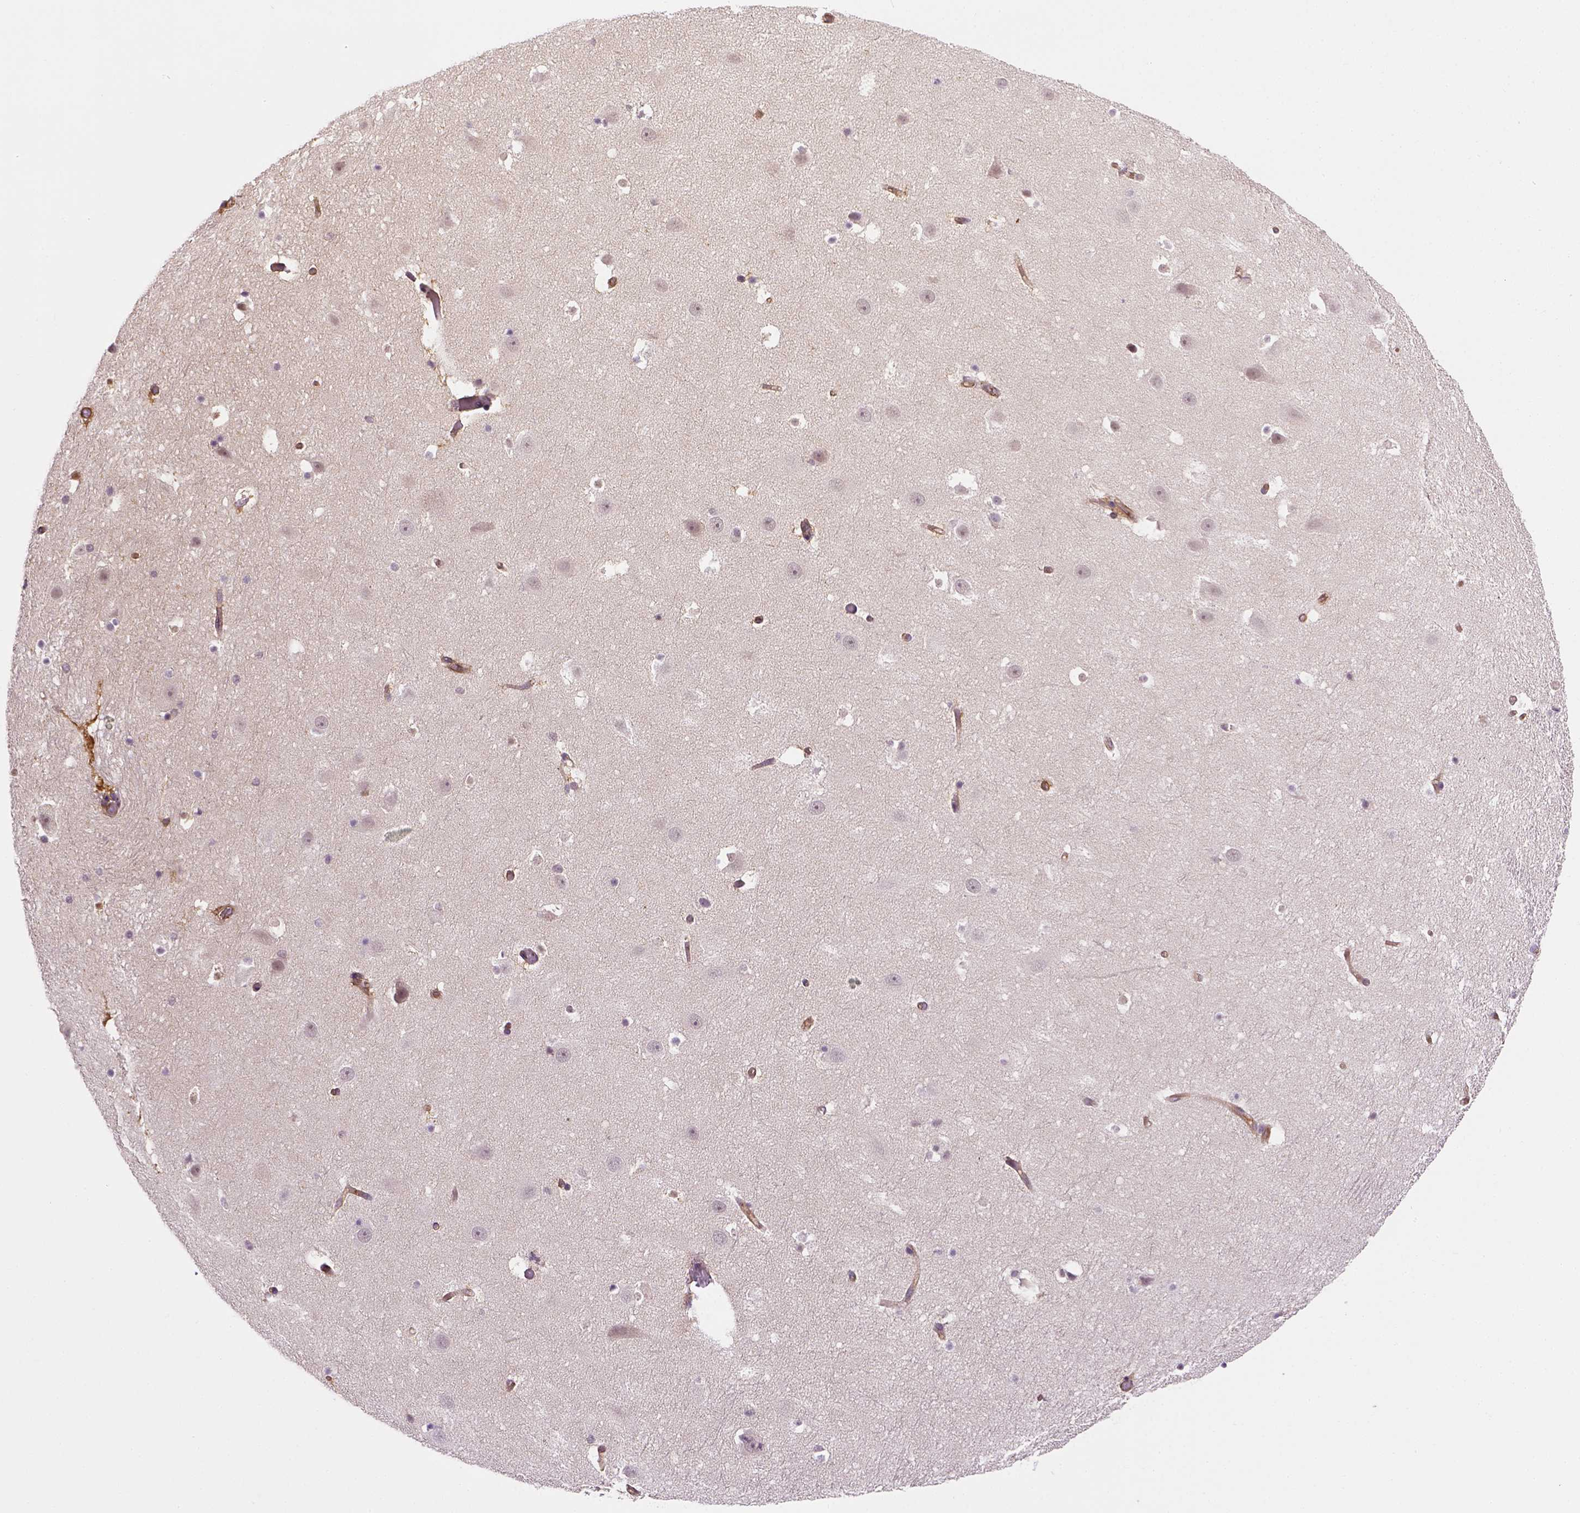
{"staining": {"intensity": "negative", "quantity": "none", "location": "none"}, "tissue": "hippocampus", "cell_type": "Glial cells", "image_type": "normal", "snomed": [{"axis": "morphology", "description": "Normal tissue, NOS"}, {"axis": "topography", "description": "Hippocampus"}], "caption": "A high-resolution photomicrograph shows IHC staining of normal hippocampus, which shows no significant expression in glial cells. (DAB (3,3'-diaminobenzidine) immunohistochemistry (IHC) visualized using brightfield microscopy, high magnification).", "gene": "MATK", "patient": {"sex": "male", "age": 26}}